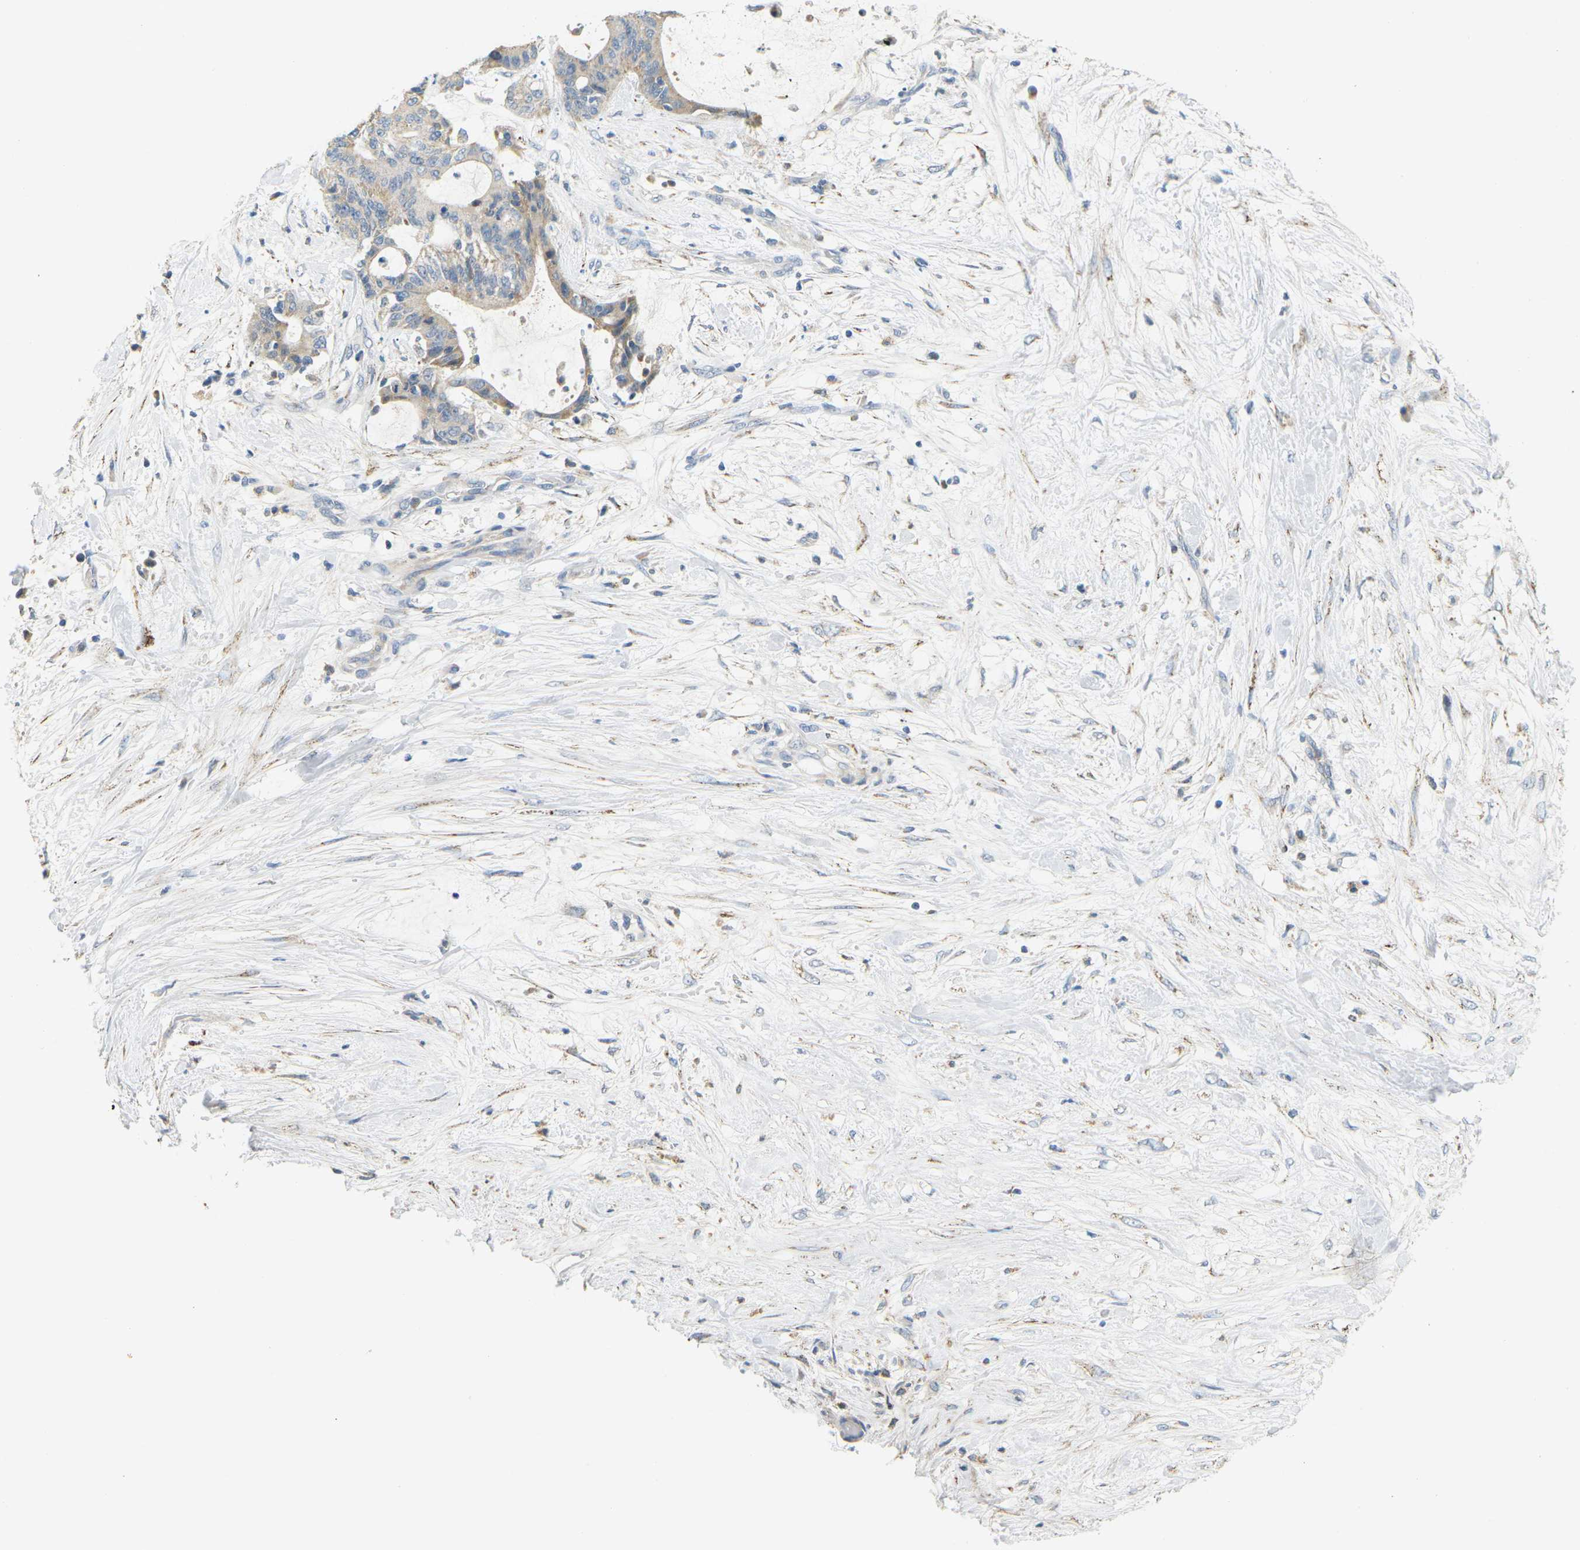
{"staining": {"intensity": "weak", "quantity": "25%-75%", "location": "cytoplasmic/membranous"}, "tissue": "liver cancer", "cell_type": "Tumor cells", "image_type": "cancer", "snomed": [{"axis": "morphology", "description": "Cholangiocarcinoma"}, {"axis": "topography", "description": "Liver"}], "caption": "Liver cancer (cholangiocarcinoma) tissue exhibits weak cytoplasmic/membranous positivity in about 25%-75% of tumor cells, visualized by immunohistochemistry. The staining is performed using DAB (3,3'-diaminobenzidine) brown chromogen to label protein expression. The nuclei are counter-stained blue using hematoxylin.", "gene": "CD300E", "patient": {"sex": "female", "age": 73}}